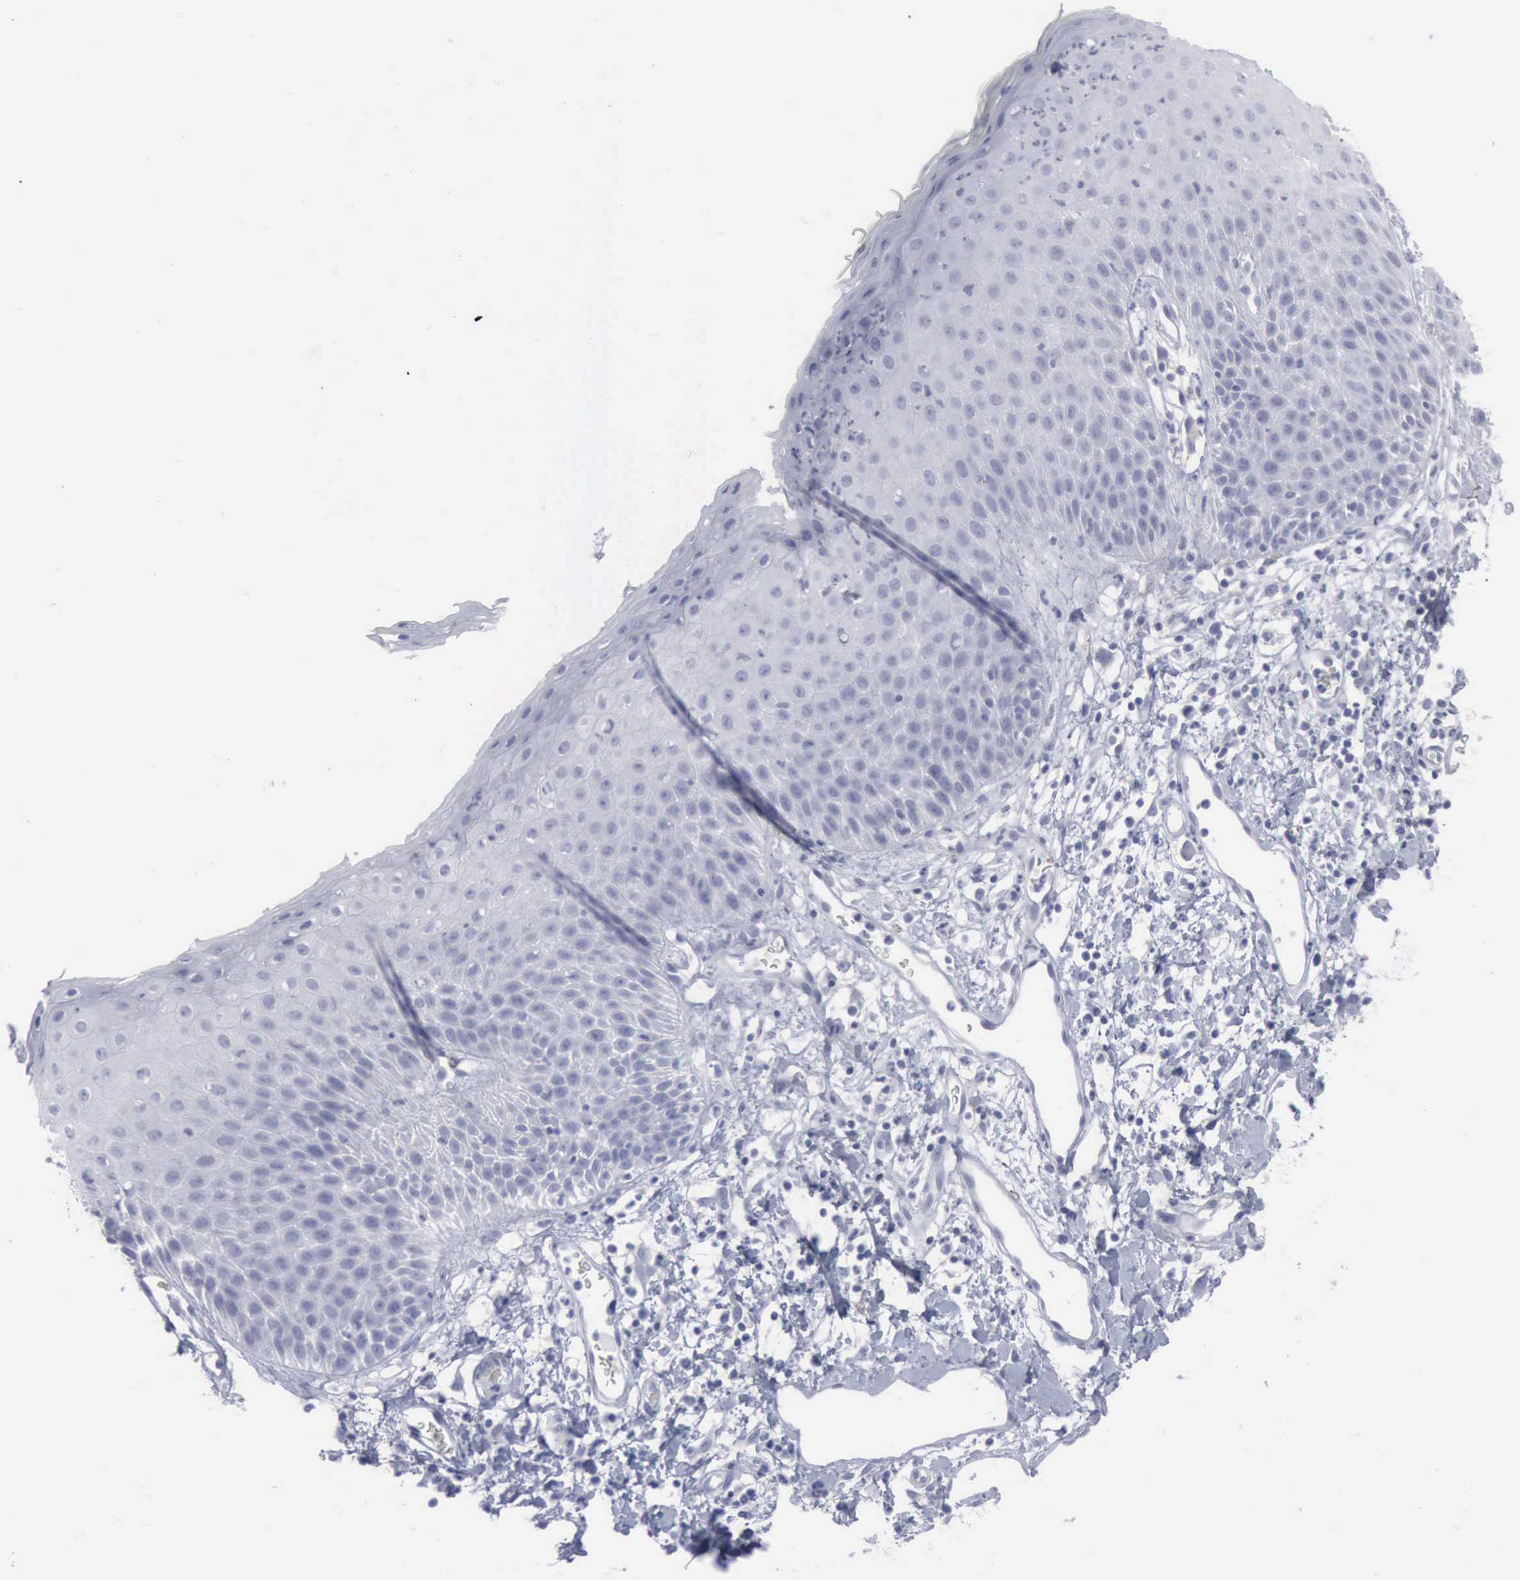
{"staining": {"intensity": "negative", "quantity": "none", "location": "none"}, "tissue": "skin", "cell_type": "Epidermal cells", "image_type": "normal", "snomed": [{"axis": "morphology", "description": "Normal tissue, NOS"}, {"axis": "topography", "description": "Vulva"}, {"axis": "topography", "description": "Peripheral nerve tissue"}], "caption": "Epidermal cells show no significant protein positivity in unremarkable skin. The staining was performed using DAB (3,3'-diaminobenzidine) to visualize the protein expression in brown, while the nuclei were stained in blue with hematoxylin (Magnification: 20x).", "gene": "VCAM1", "patient": {"sex": "female", "age": 68}}